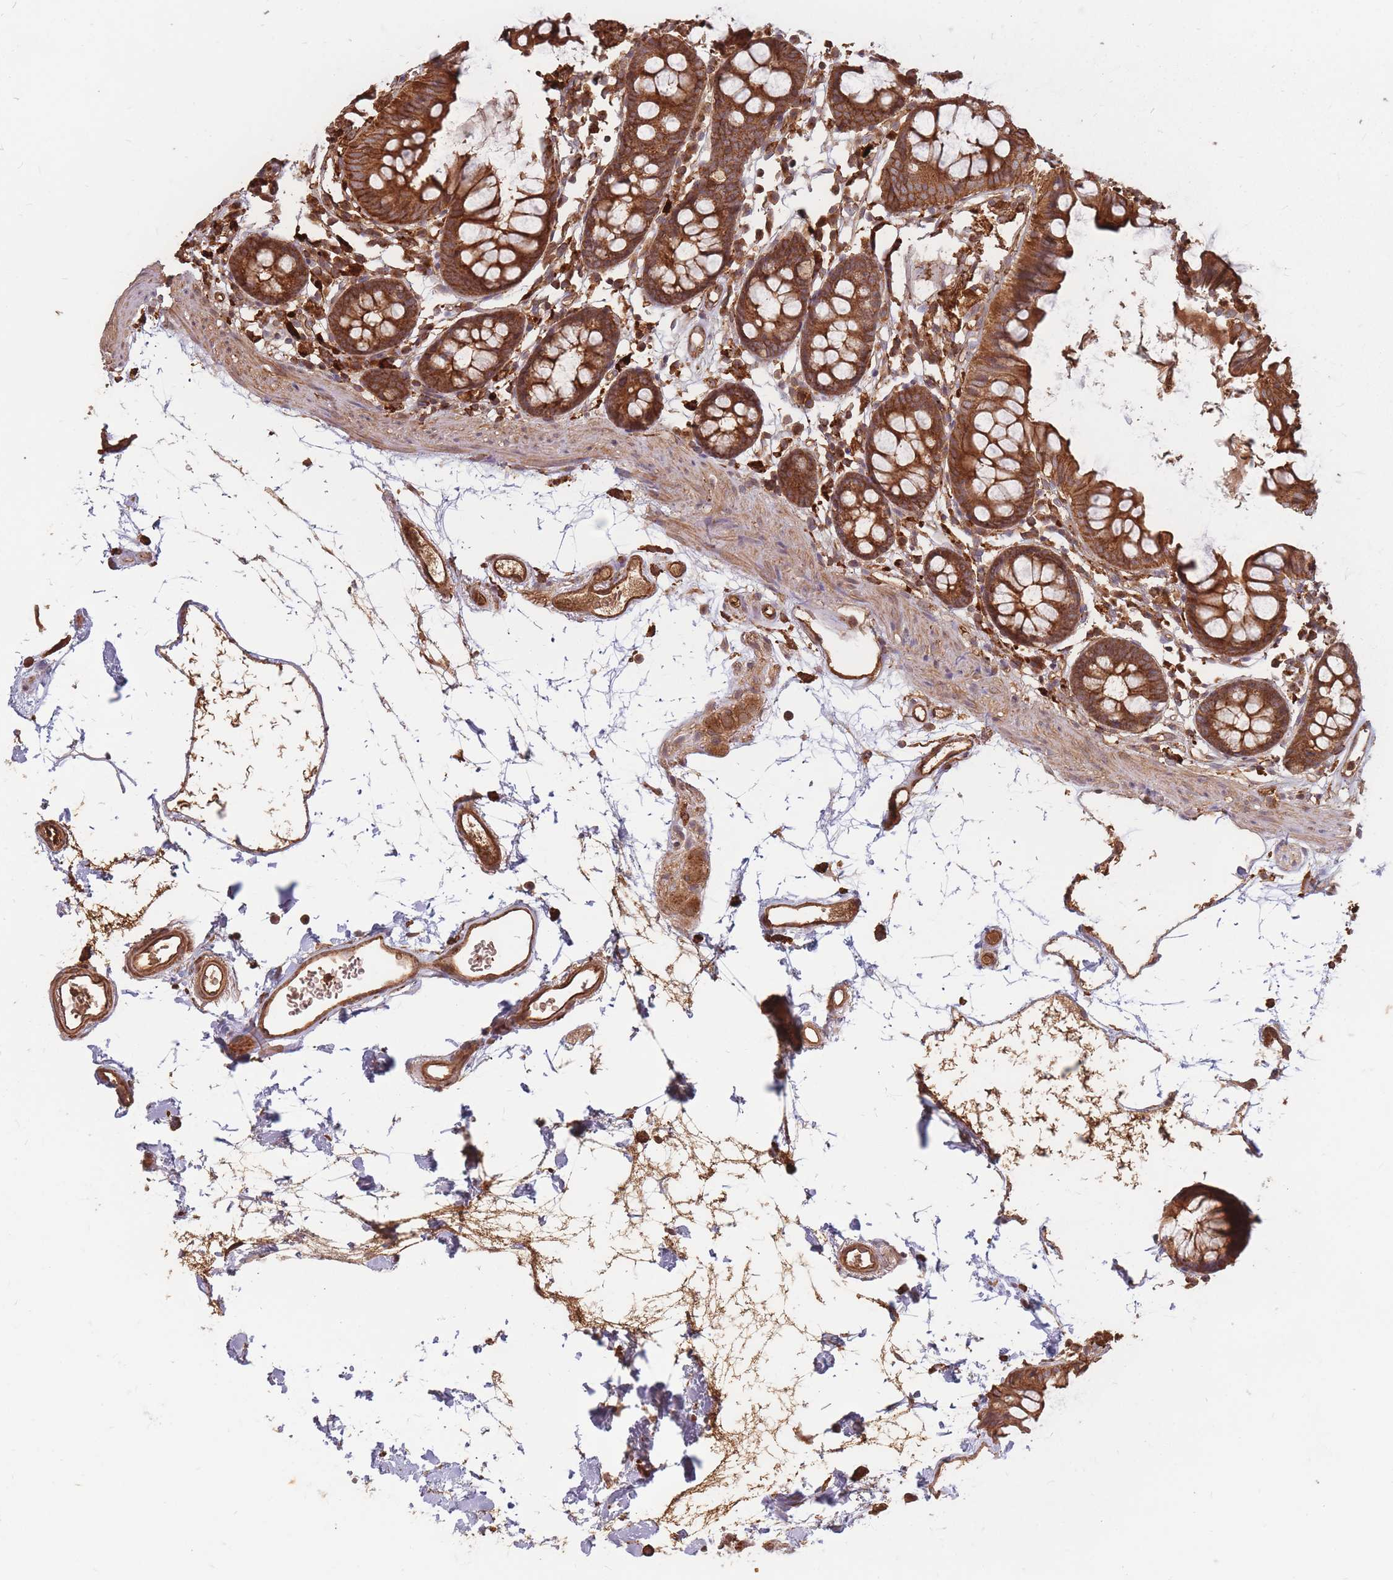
{"staining": {"intensity": "strong", "quantity": ">75%", "location": "cytoplasmic/membranous"}, "tissue": "colon", "cell_type": "Endothelial cells", "image_type": "normal", "snomed": [{"axis": "morphology", "description": "Normal tissue, NOS"}, {"axis": "topography", "description": "Colon"}], "caption": "Benign colon shows strong cytoplasmic/membranous positivity in about >75% of endothelial cells, visualized by immunohistochemistry.", "gene": "RASSF2", "patient": {"sex": "female", "age": 84}}